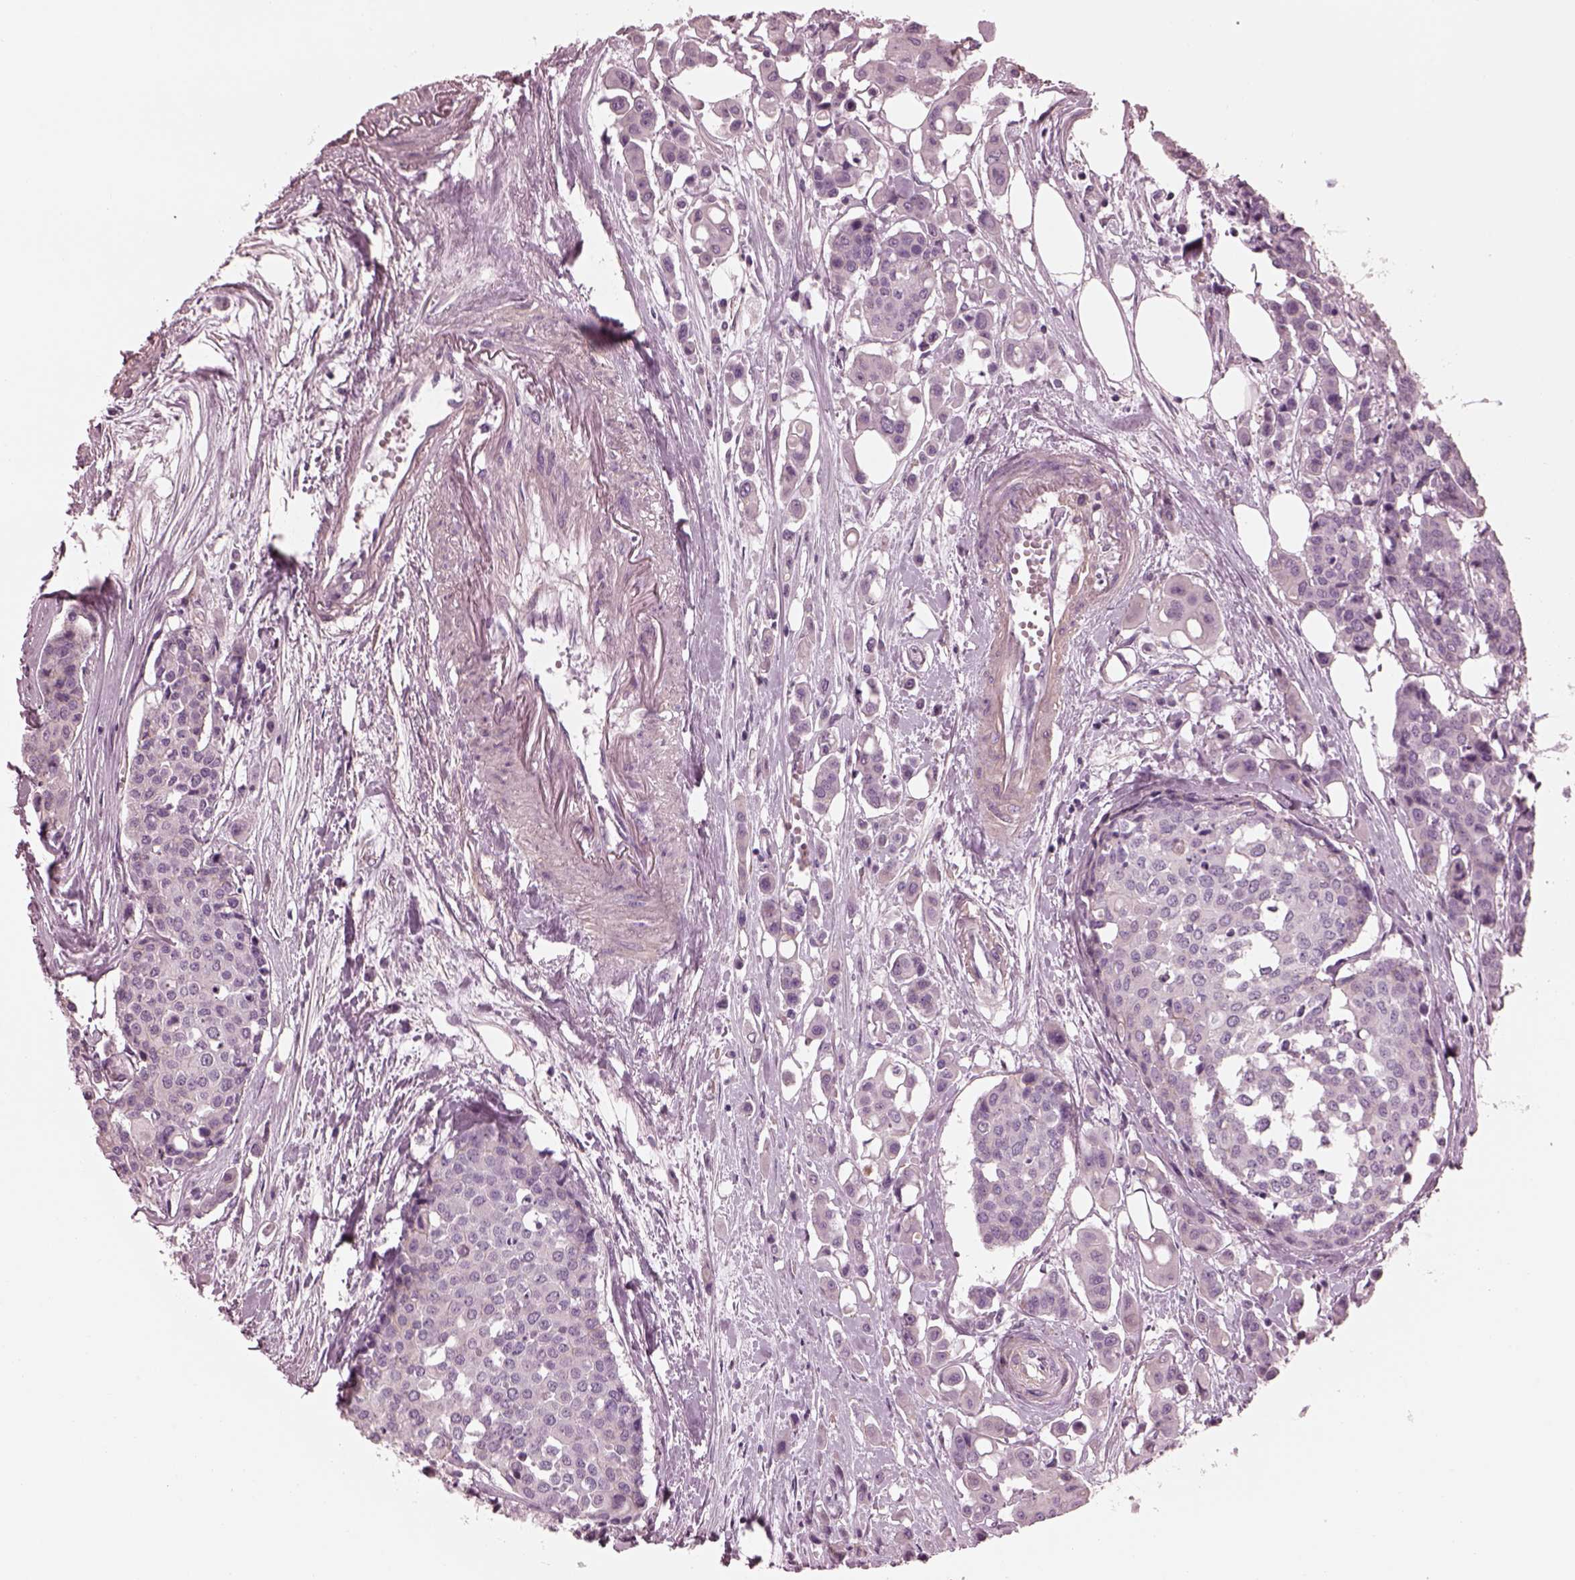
{"staining": {"intensity": "negative", "quantity": "none", "location": "none"}, "tissue": "carcinoid", "cell_type": "Tumor cells", "image_type": "cancer", "snomed": [{"axis": "morphology", "description": "Carcinoid, malignant, NOS"}, {"axis": "topography", "description": "Colon"}], "caption": "Human carcinoid (malignant) stained for a protein using immunohistochemistry displays no expression in tumor cells.", "gene": "BFSP1", "patient": {"sex": "male", "age": 81}}